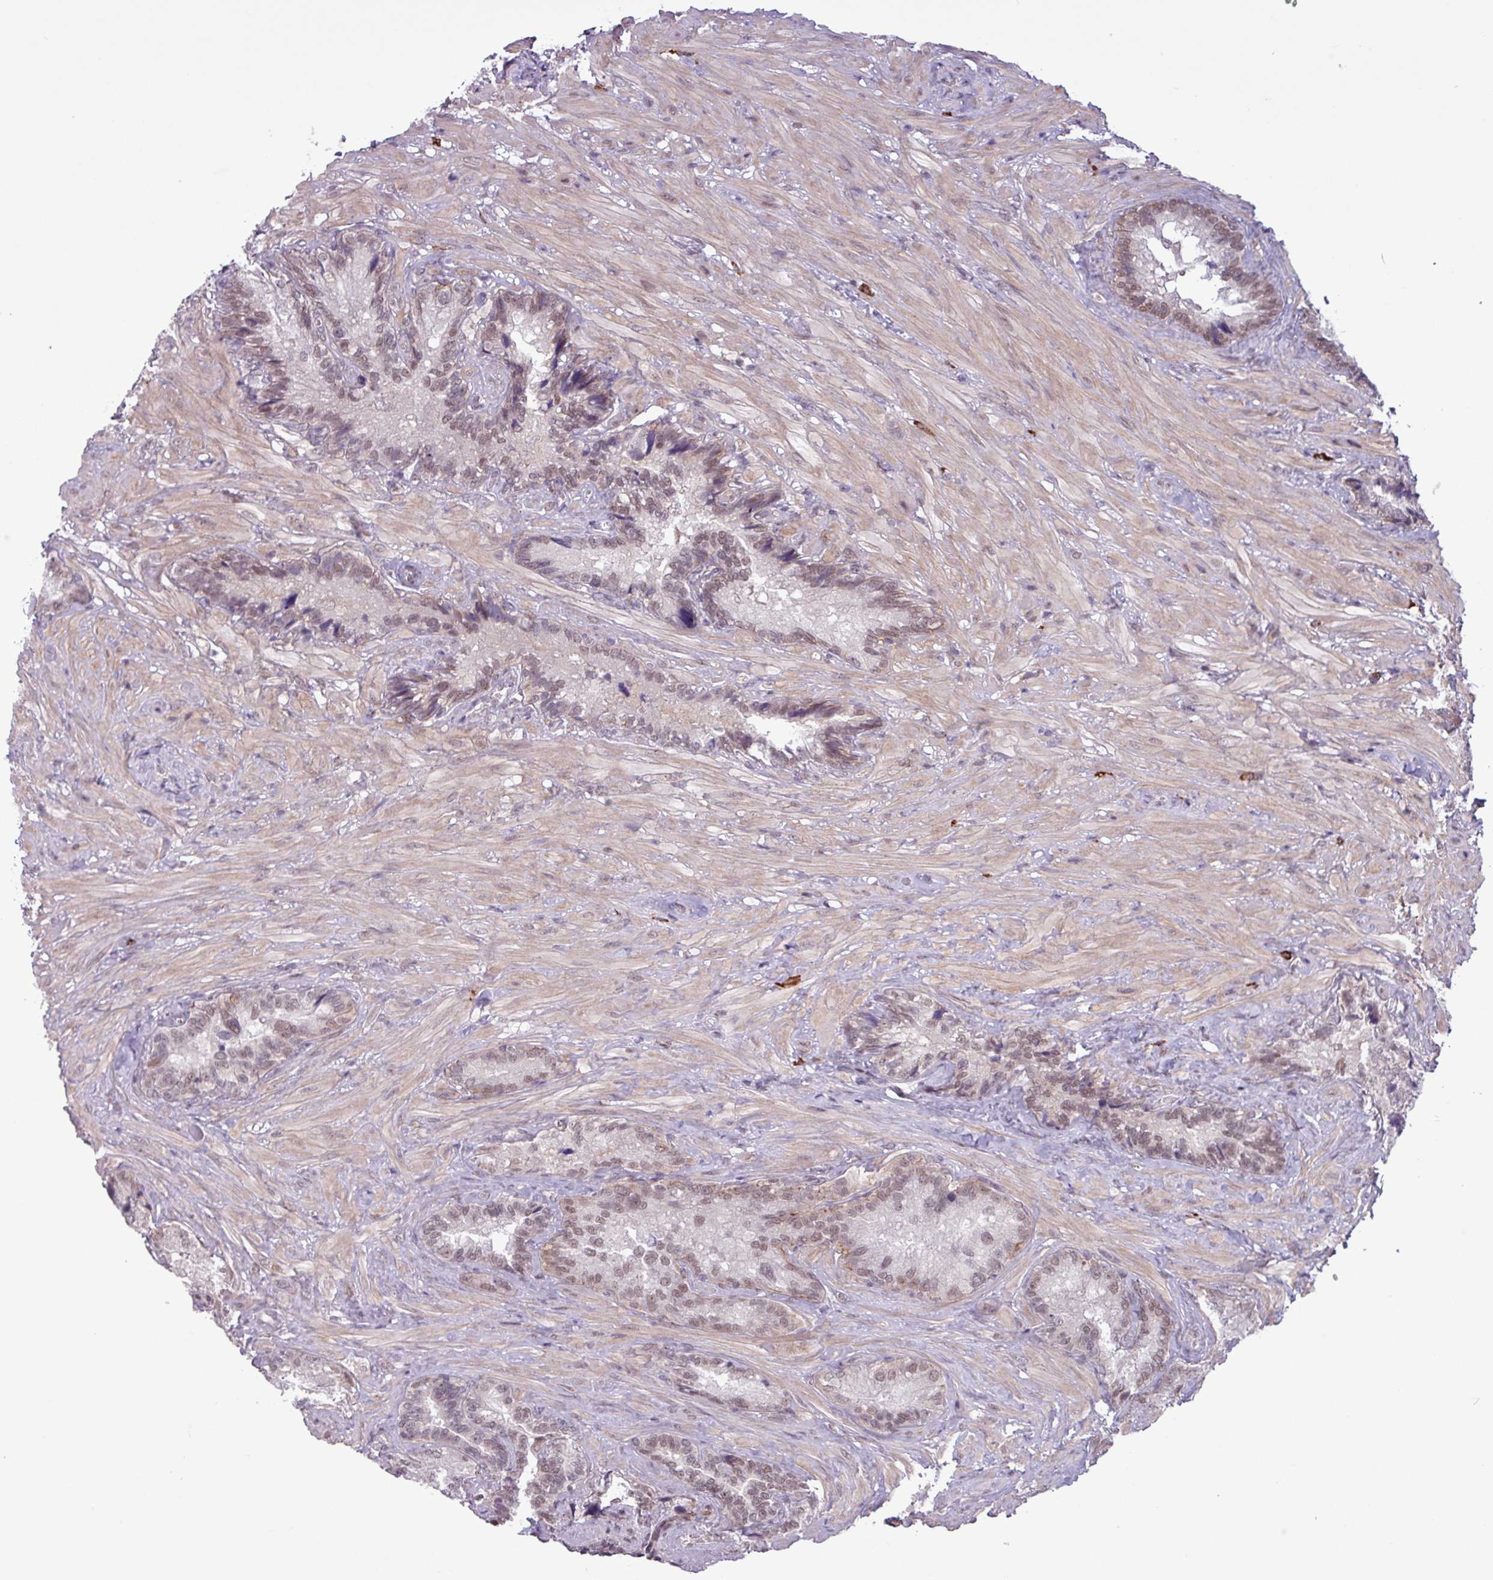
{"staining": {"intensity": "moderate", "quantity": ">75%", "location": "nuclear"}, "tissue": "seminal vesicle", "cell_type": "Glandular cells", "image_type": "normal", "snomed": [{"axis": "morphology", "description": "Normal tissue, NOS"}, {"axis": "topography", "description": "Seminal veicle"}], "caption": "IHC image of benign seminal vesicle: human seminal vesicle stained using immunohistochemistry (IHC) displays medium levels of moderate protein expression localized specifically in the nuclear of glandular cells, appearing as a nuclear brown color.", "gene": "NOTCH2", "patient": {"sex": "male", "age": 62}}